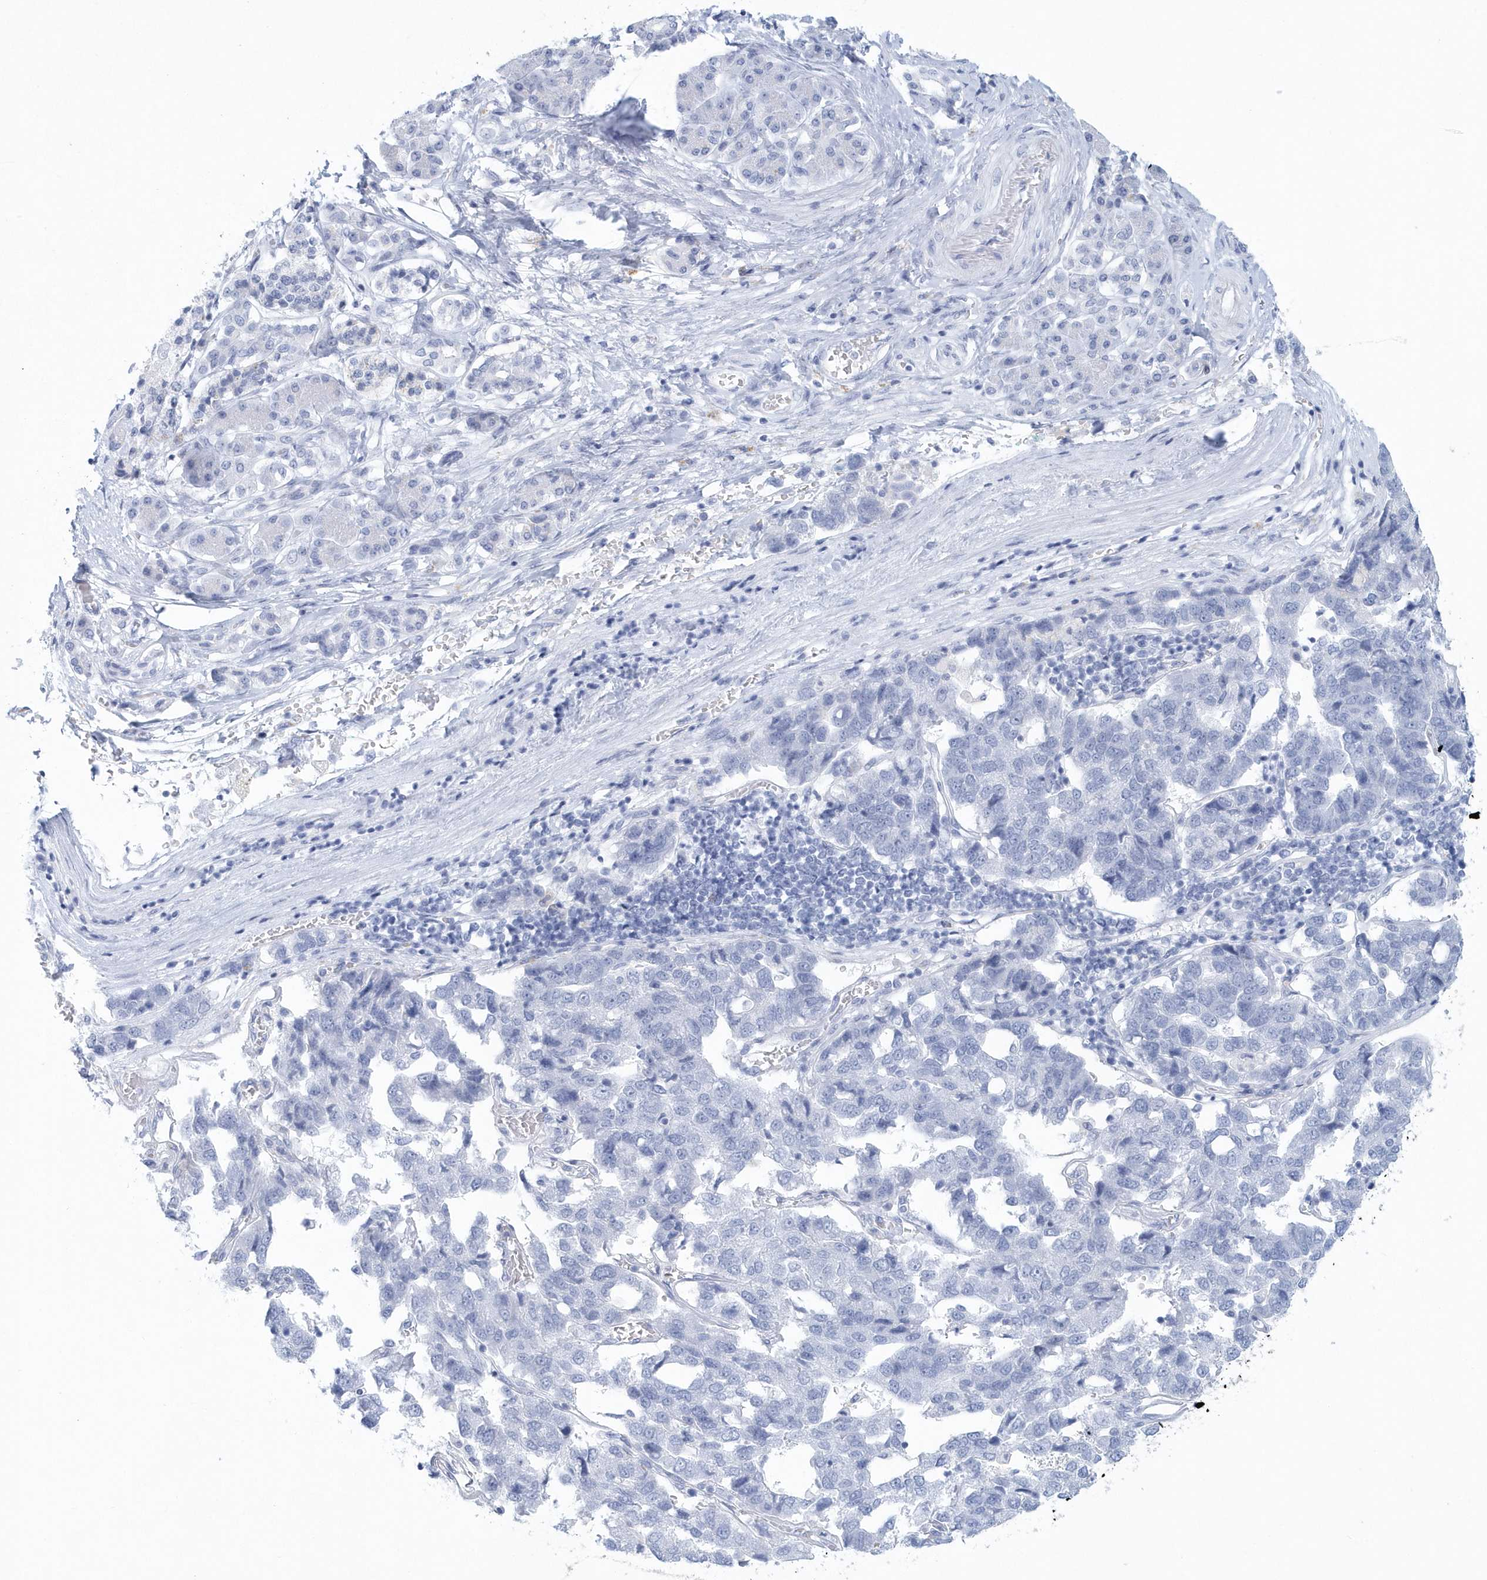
{"staining": {"intensity": "negative", "quantity": "none", "location": "none"}, "tissue": "pancreatic cancer", "cell_type": "Tumor cells", "image_type": "cancer", "snomed": [{"axis": "morphology", "description": "Adenocarcinoma, NOS"}, {"axis": "topography", "description": "Pancreas"}], "caption": "Adenocarcinoma (pancreatic) stained for a protein using immunohistochemistry (IHC) shows no expression tumor cells.", "gene": "PTPRO", "patient": {"sex": "female", "age": 61}}